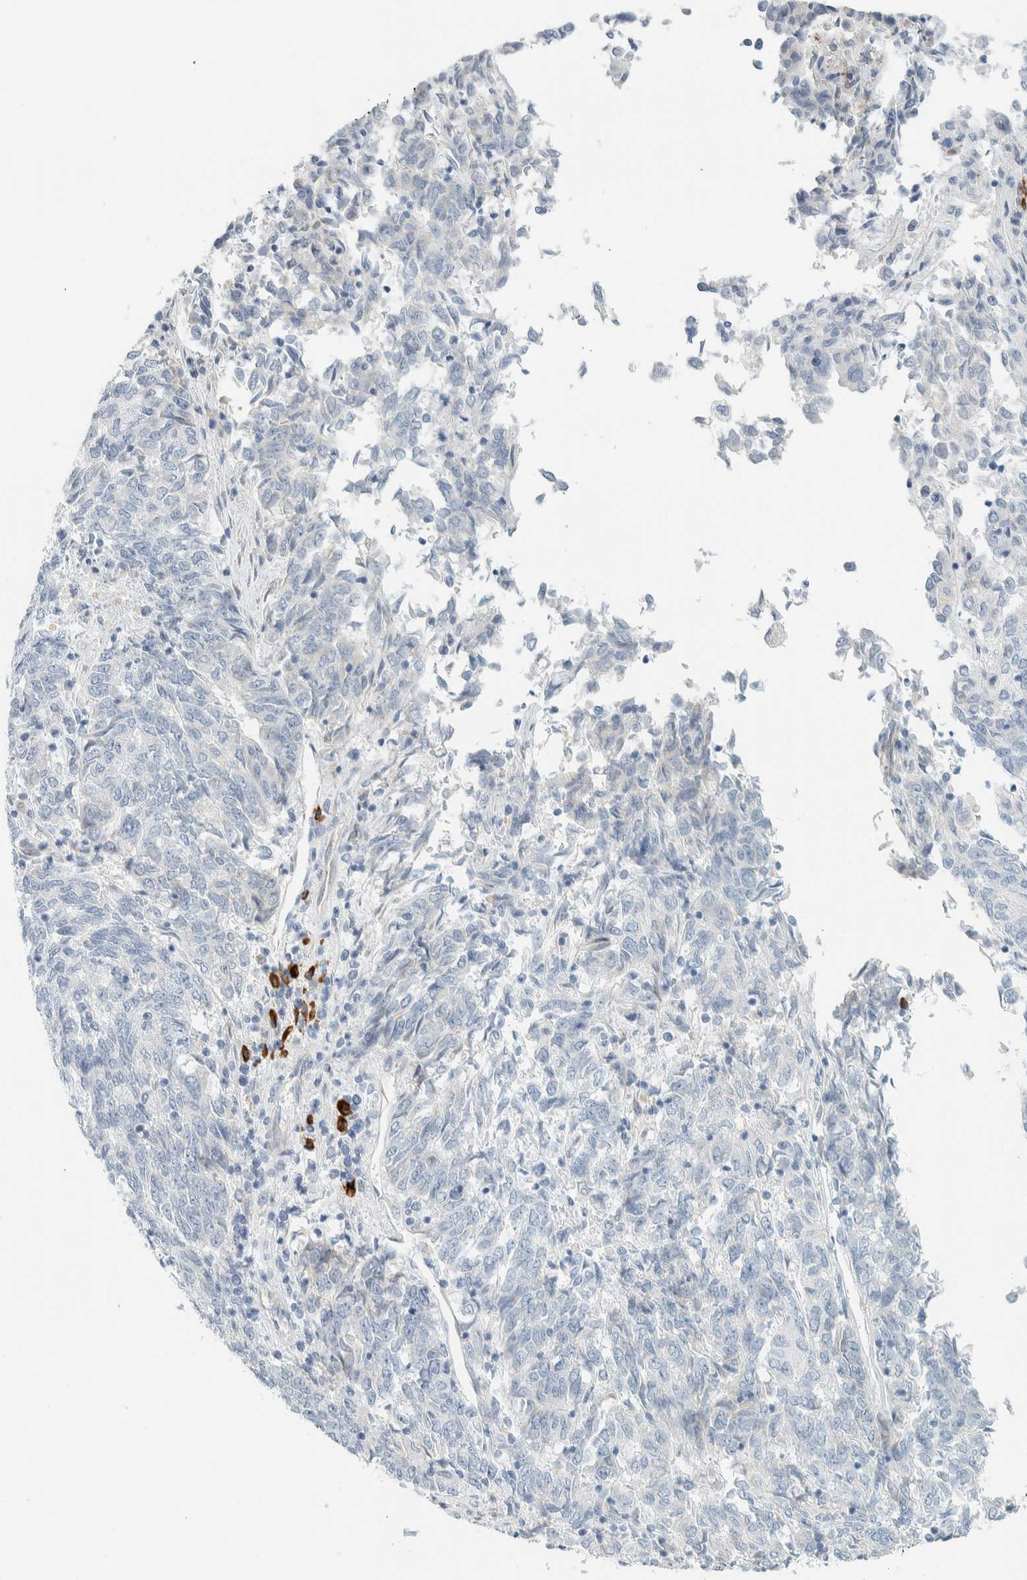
{"staining": {"intensity": "negative", "quantity": "none", "location": "none"}, "tissue": "endometrial cancer", "cell_type": "Tumor cells", "image_type": "cancer", "snomed": [{"axis": "morphology", "description": "Adenocarcinoma, NOS"}, {"axis": "topography", "description": "Endometrium"}], "caption": "Protein analysis of endometrial adenocarcinoma exhibits no significant positivity in tumor cells.", "gene": "ARHGAP27", "patient": {"sex": "female", "age": 80}}